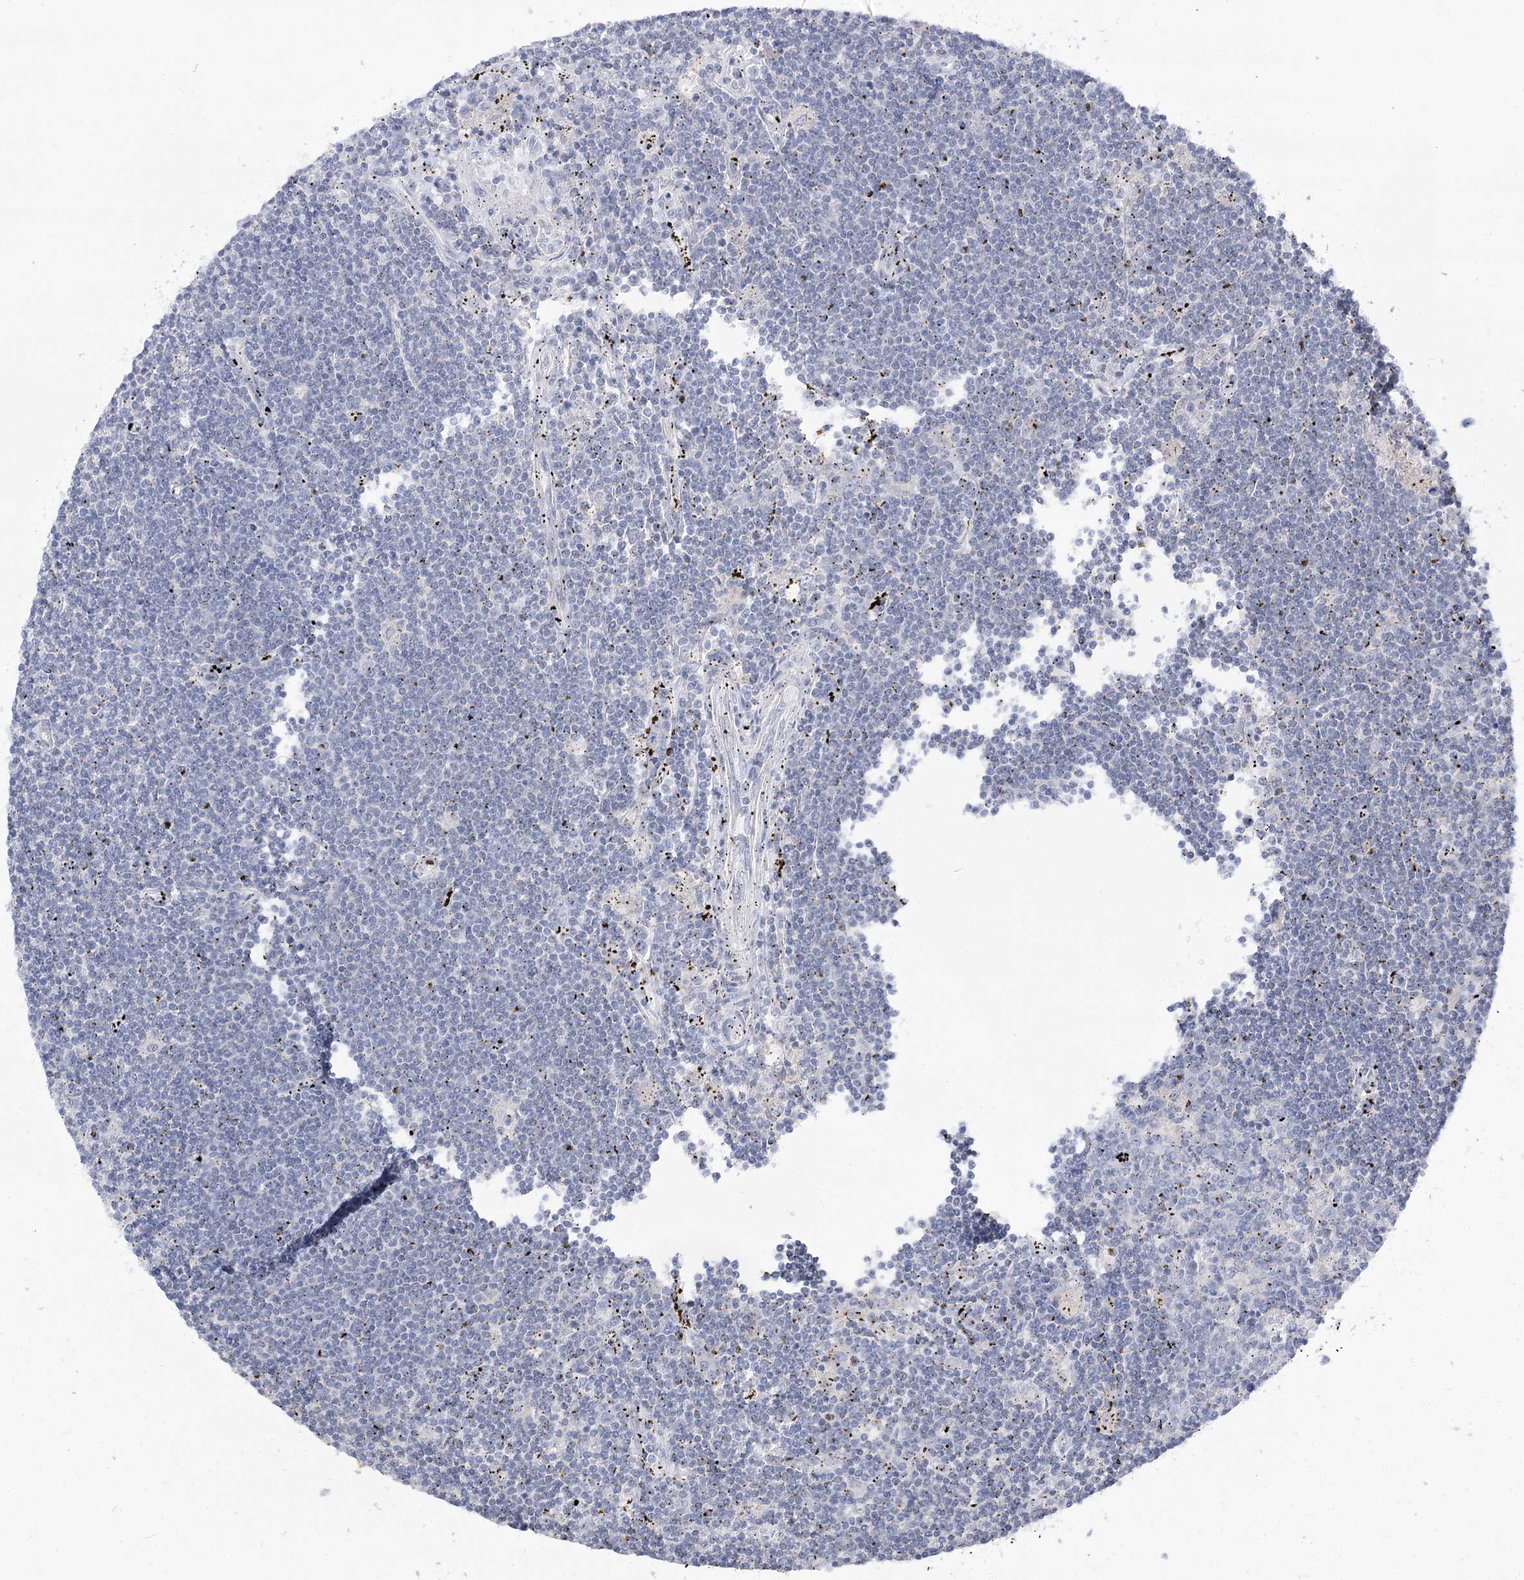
{"staining": {"intensity": "negative", "quantity": "none", "location": "none"}, "tissue": "lymphoma", "cell_type": "Tumor cells", "image_type": "cancer", "snomed": [{"axis": "morphology", "description": "Malignant lymphoma, non-Hodgkin's type, Low grade"}, {"axis": "topography", "description": "Spleen"}], "caption": "The IHC image has no significant expression in tumor cells of malignant lymphoma, non-Hodgkin's type (low-grade) tissue.", "gene": "ATP10B", "patient": {"sex": "male", "age": 76}}